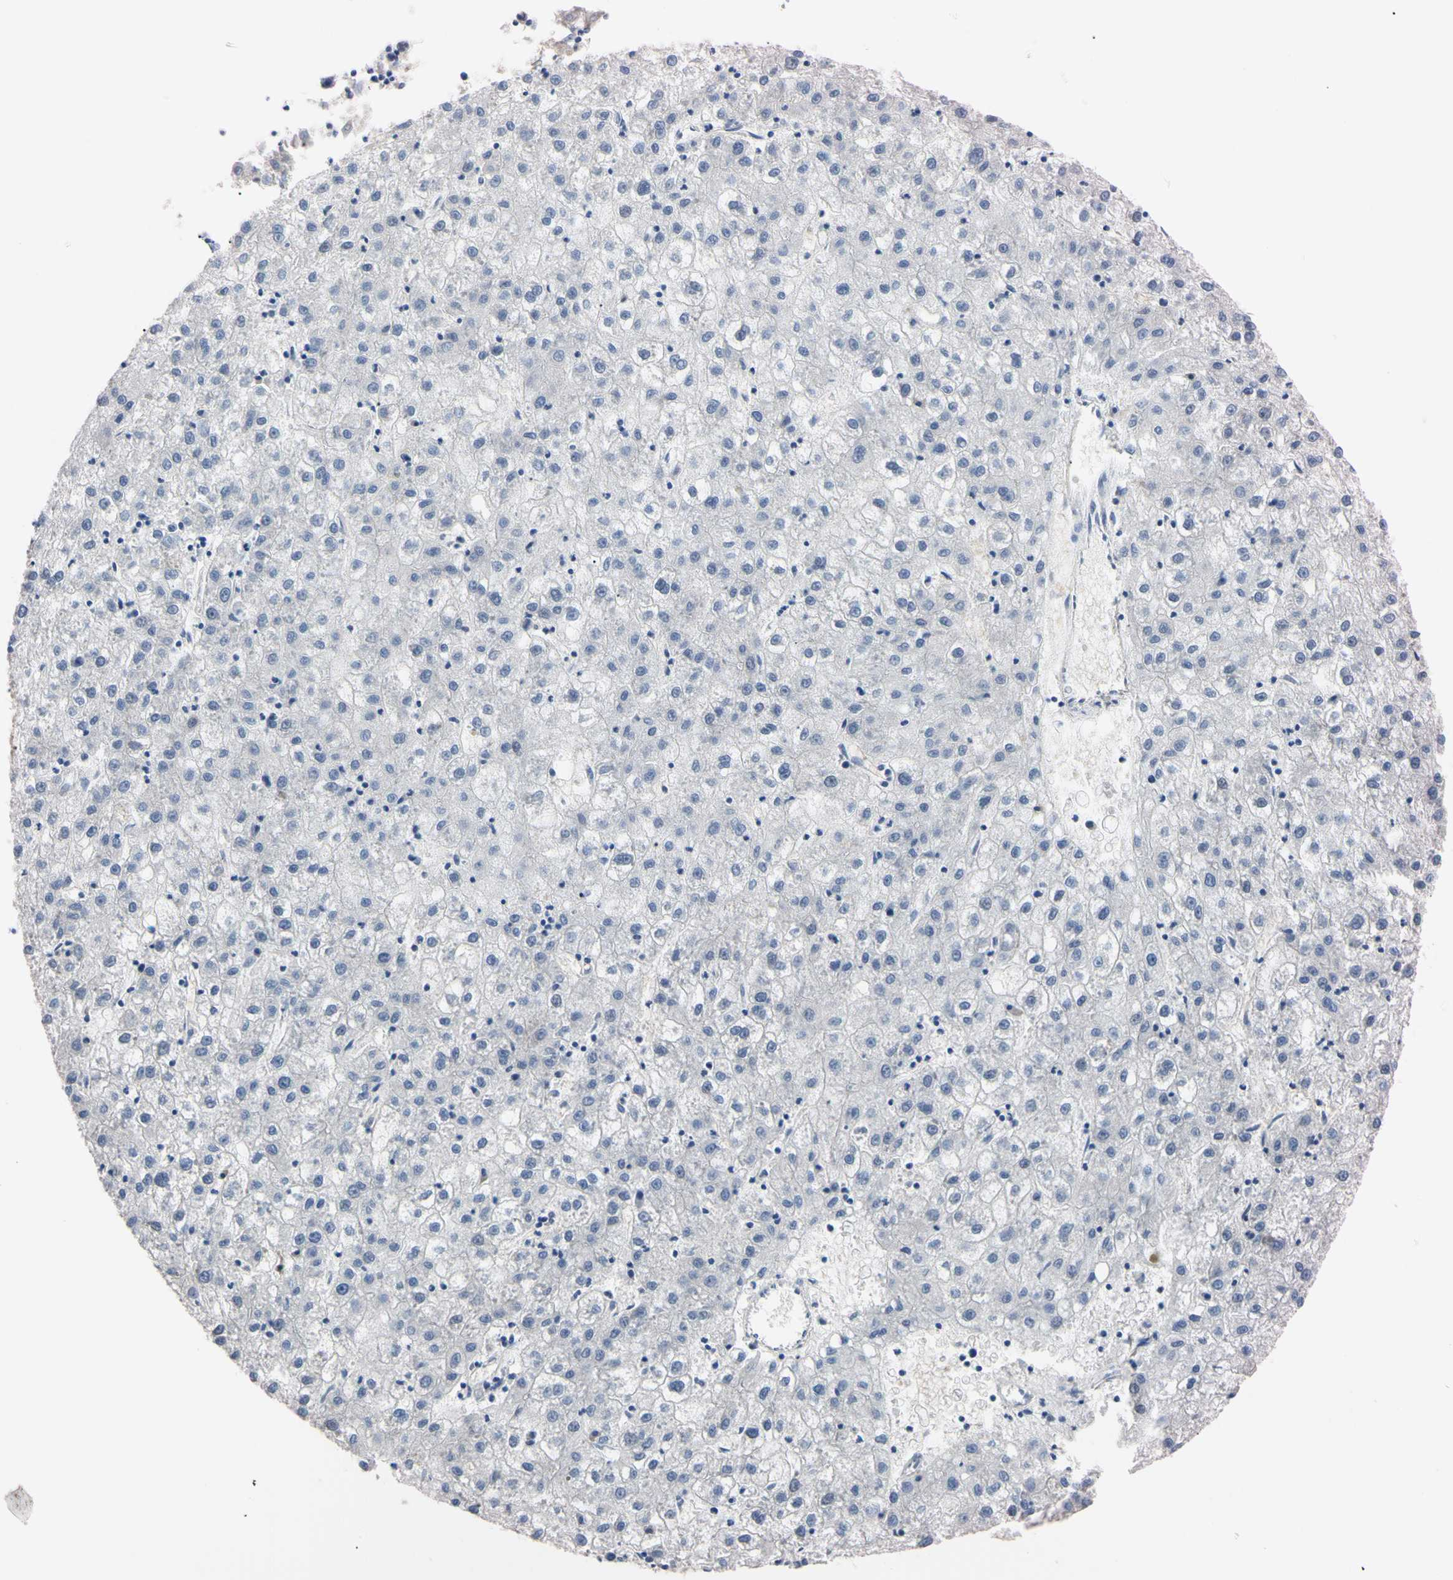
{"staining": {"intensity": "negative", "quantity": "none", "location": "none"}, "tissue": "liver cancer", "cell_type": "Tumor cells", "image_type": "cancer", "snomed": [{"axis": "morphology", "description": "Carcinoma, Hepatocellular, NOS"}, {"axis": "topography", "description": "Liver"}], "caption": "Tumor cells show no significant protein positivity in liver cancer. (Stains: DAB (3,3'-diaminobenzidine) immunohistochemistry (IHC) with hematoxylin counter stain, Microscopy: brightfield microscopy at high magnification).", "gene": "RARS1", "patient": {"sex": "male", "age": 72}}